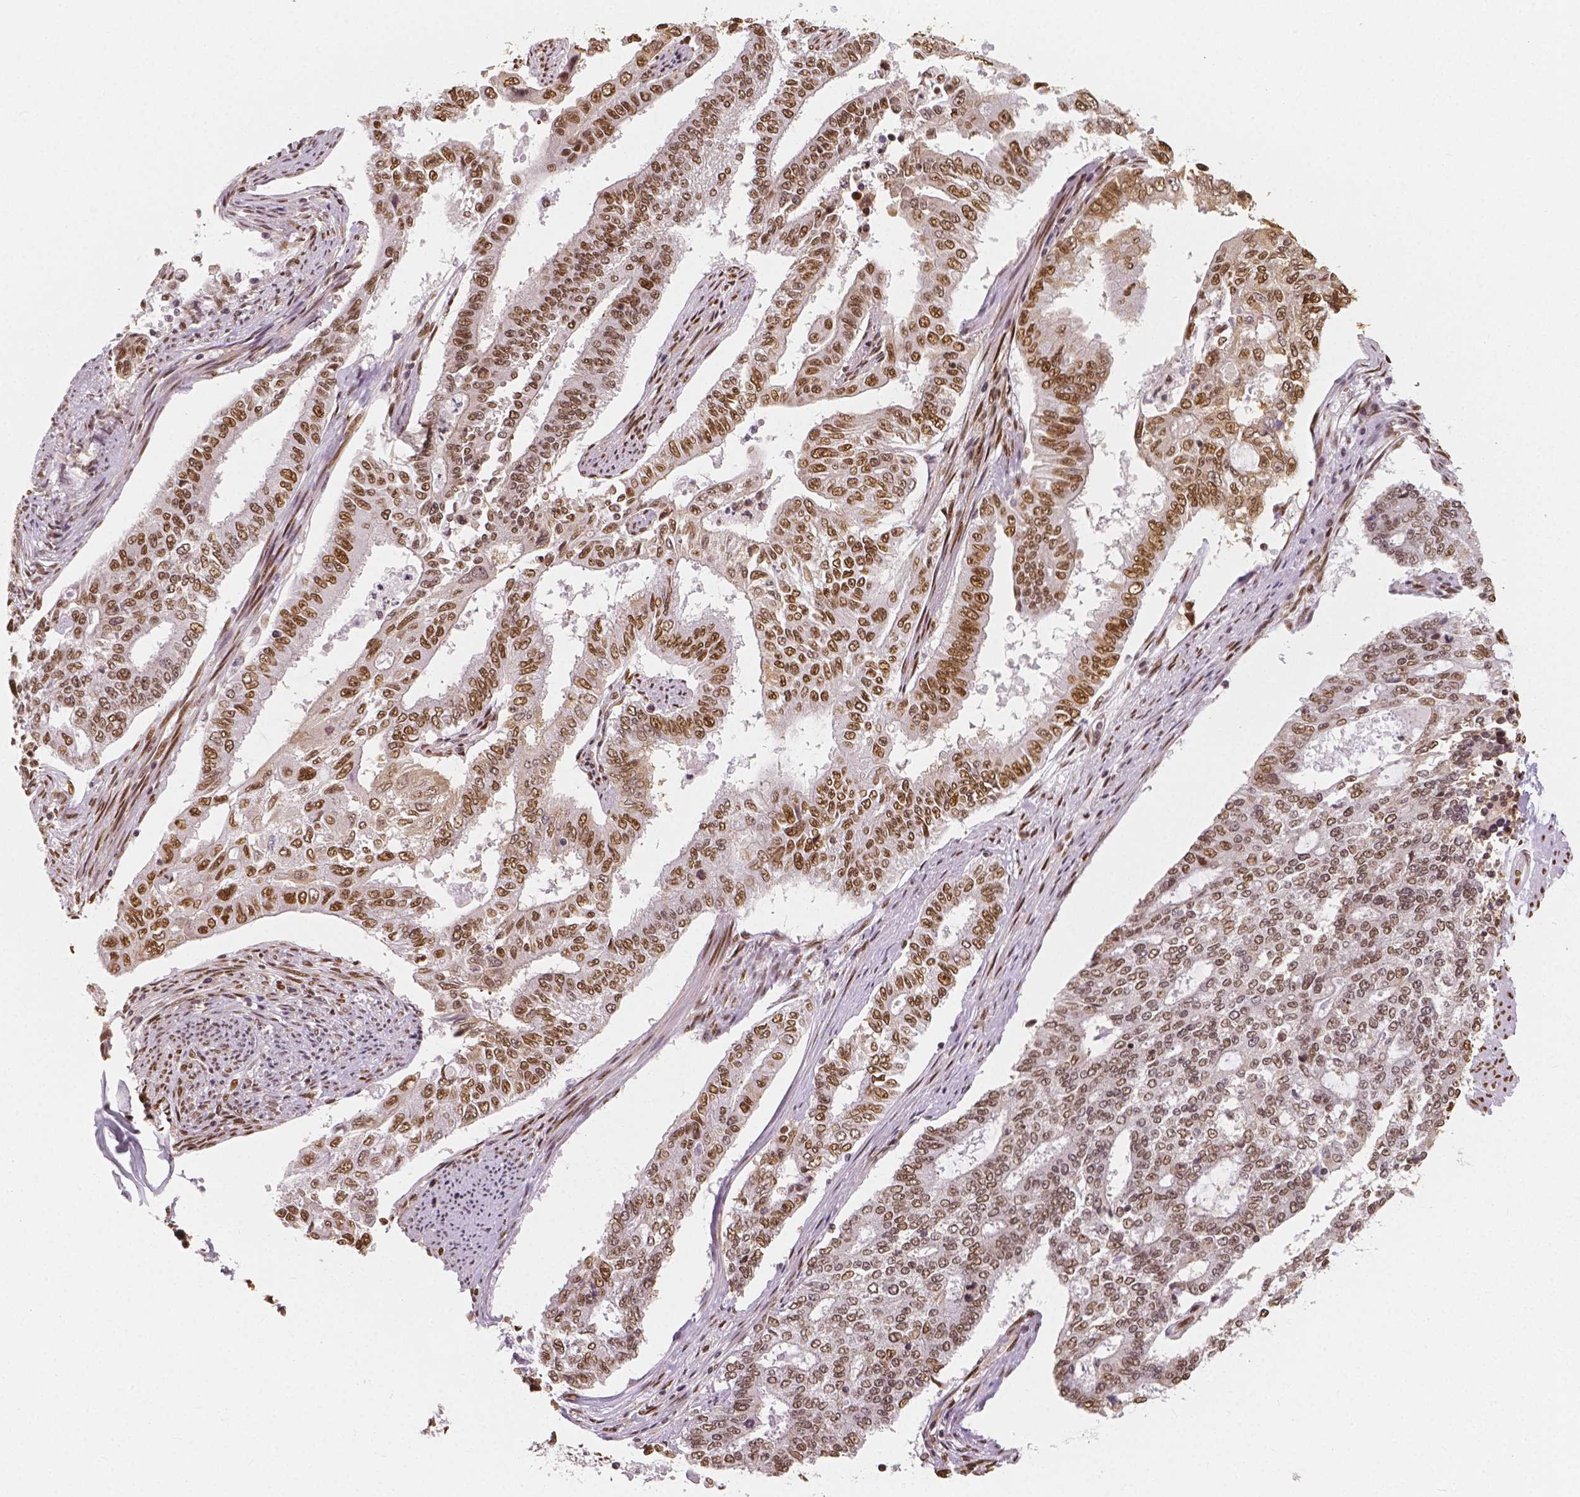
{"staining": {"intensity": "moderate", "quantity": ">75%", "location": "nuclear"}, "tissue": "endometrial cancer", "cell_type": "Tumor cells", "image_type": "cancer", "snomed": [{"axis": "morphology", "description": "Adenocarcinoma, NOS"}, {"axis": "topography", "description": "Uterus"}], "caption": "A brown stain labels moderate nuclear positivity of a protein in human endometrial adenocarcinoma tumor cells. The staining is performed using DAB brown chromogen to label protein expression. The nuclei are counter-stained blue using hematoxylin.", "gene": "NUCKS1", "patient": {"sex": "female", "age": 59}}